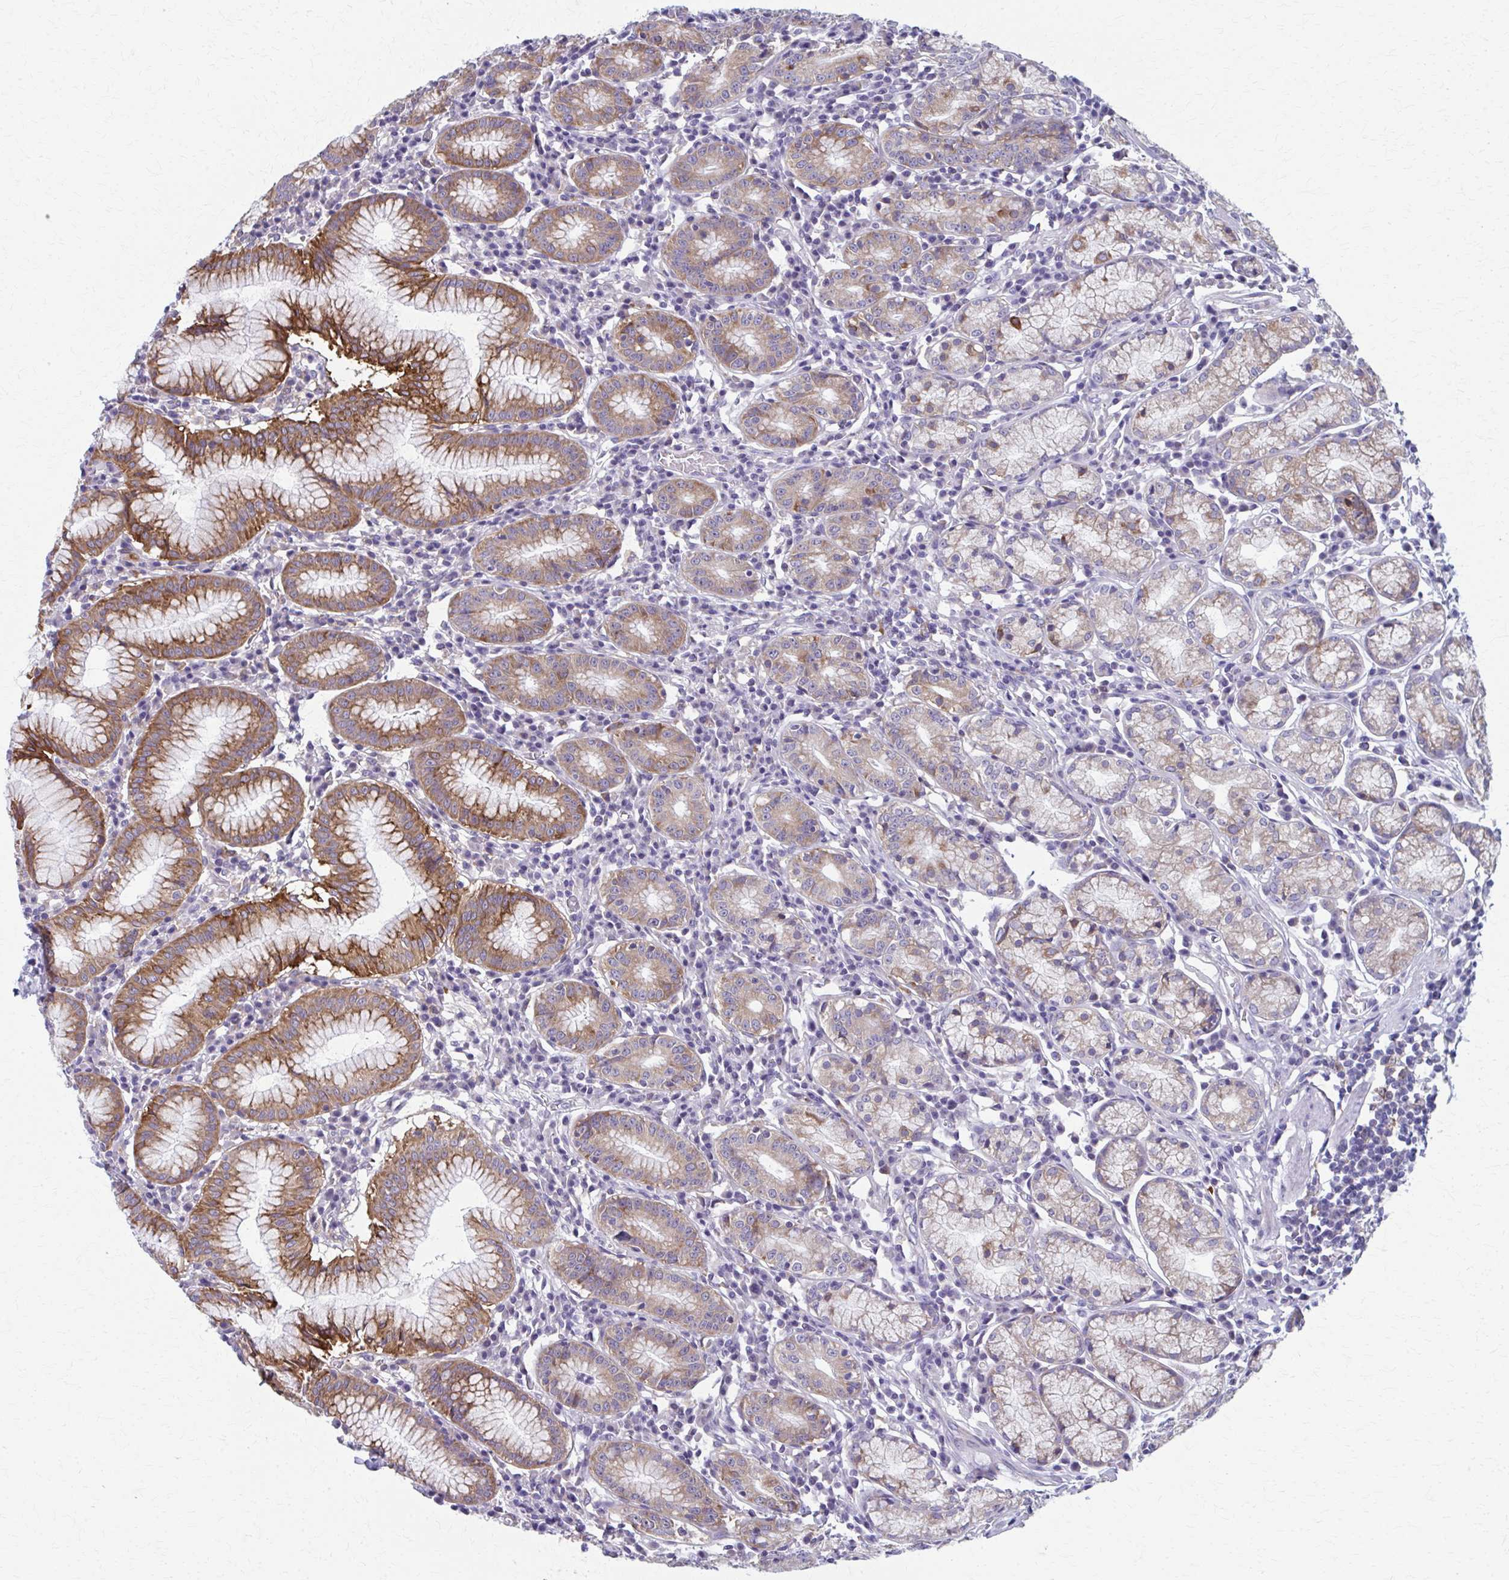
{"staining": {"intensity": "moderate", "quantity": "25%-75%", "location": "cytoplasmic/membranous"}, "tissue": "stomach", "cell_type": "Glandular cells", "image_type": "normal", "snomed": [{"axis": "morphology", "description": "Normal tissue, NOS"}, {"axis": "topography", "description": "Stomach"}], "caption": "Stomach stained with IHC displays moderate cytoplasmic/membranous staining in about 25%-75% of glandular cells.", "gene": "SPATS2L", "patient": {"sex": "male", "age": 55}}